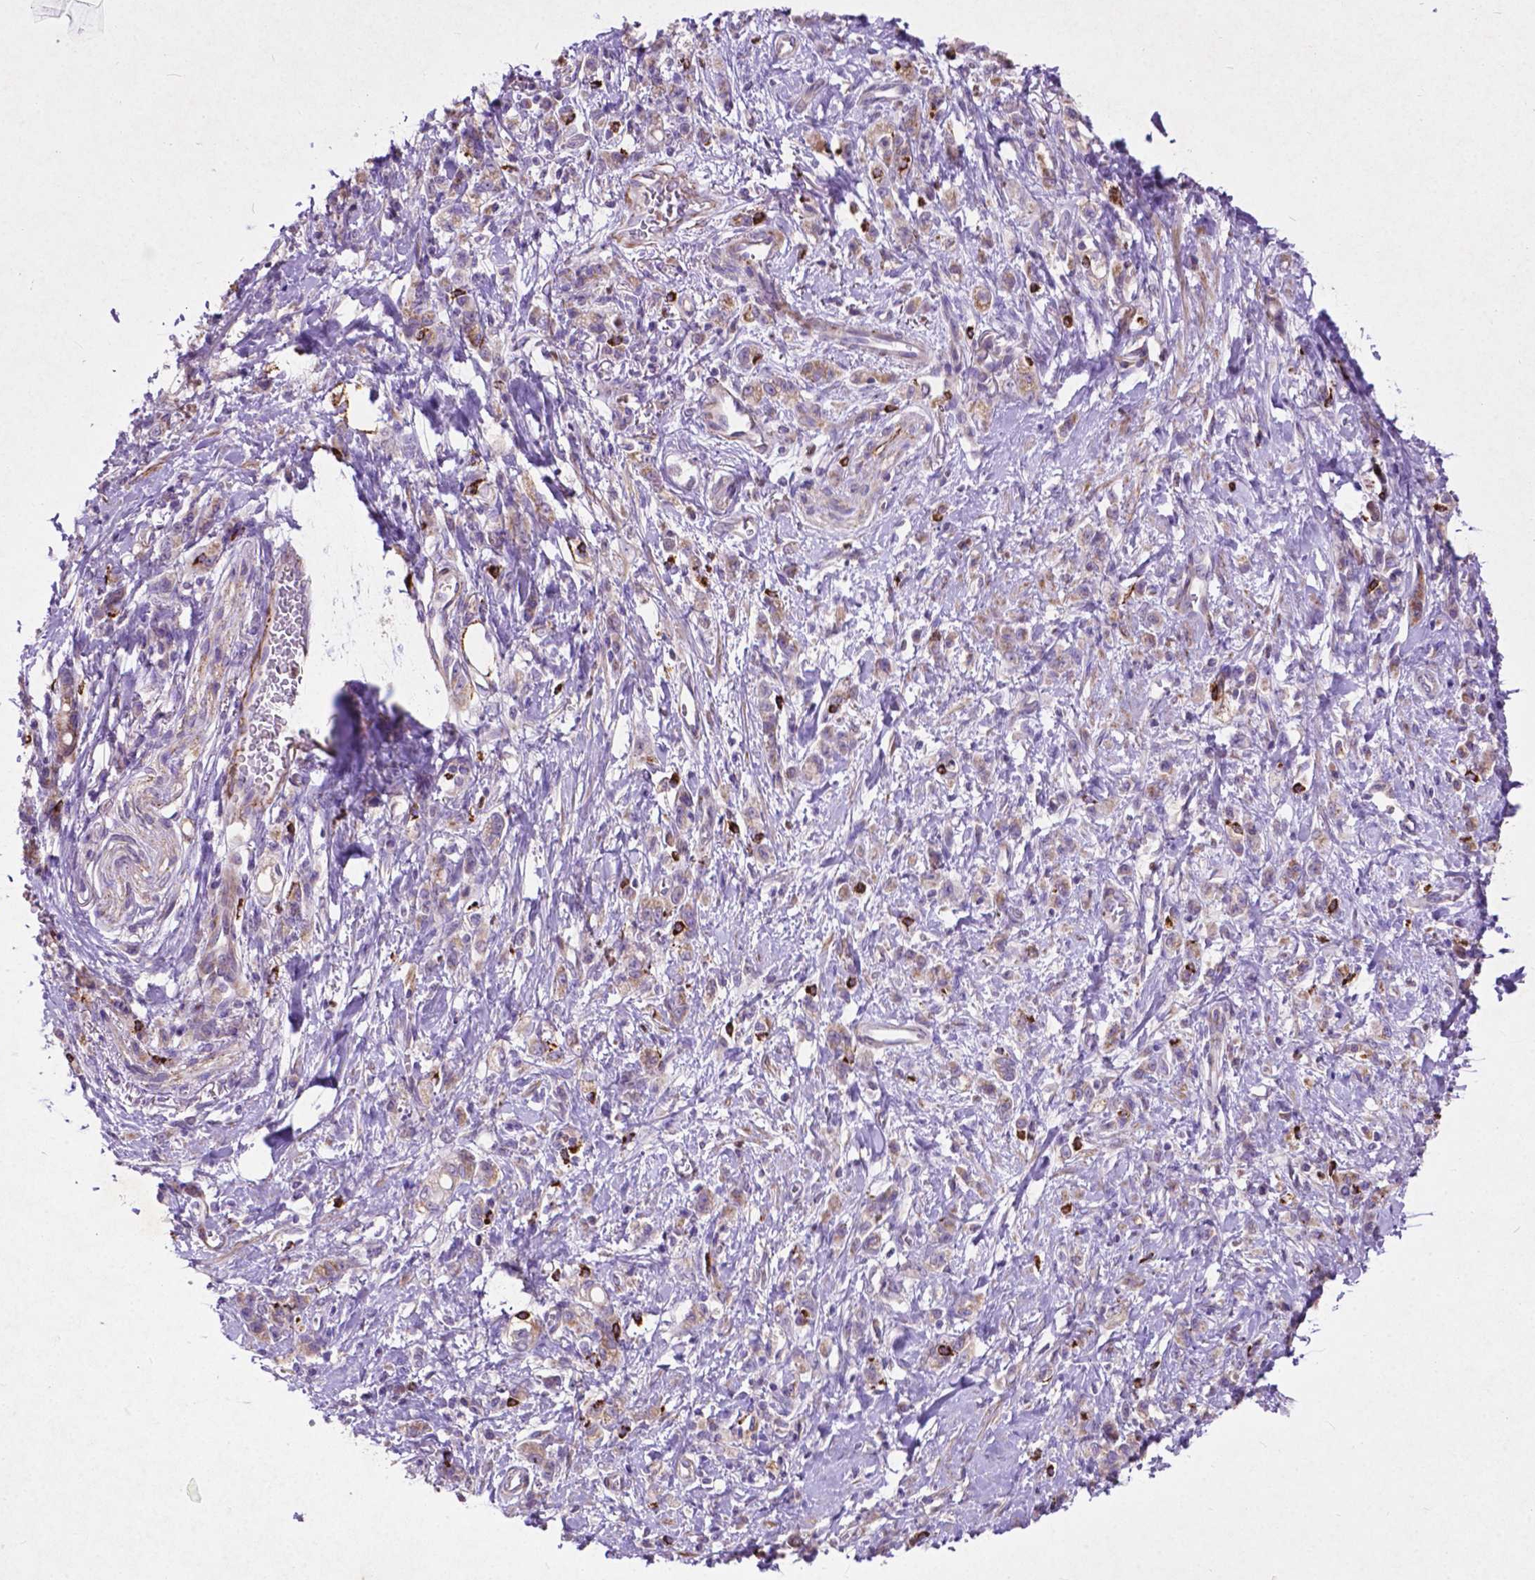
{"staining": {"intensity": "moderate", "quantity": "25%-75%", "location": "cytoplasmic/membranous"}, "tissue": "stomach cancer", "cell_type": "Tumor cells", "image_type": "cancer", "snomed": [{"axis": "morphology", "description": "Adenocarcinoma, NOS"}, {"axis": "topography", "description": "Stomach"}], "caption": "Adenocarcinoma (stomach) stained with DAB (3,3'-diaminobenzidine) immunohistochemistry (IHC) shows medium levels of moderate cytoplasmic/membranous expression in approximately 25%-75% of tumor cells.", "gene": "THEGL", "patient": {"sex": "male", "age": 77}}